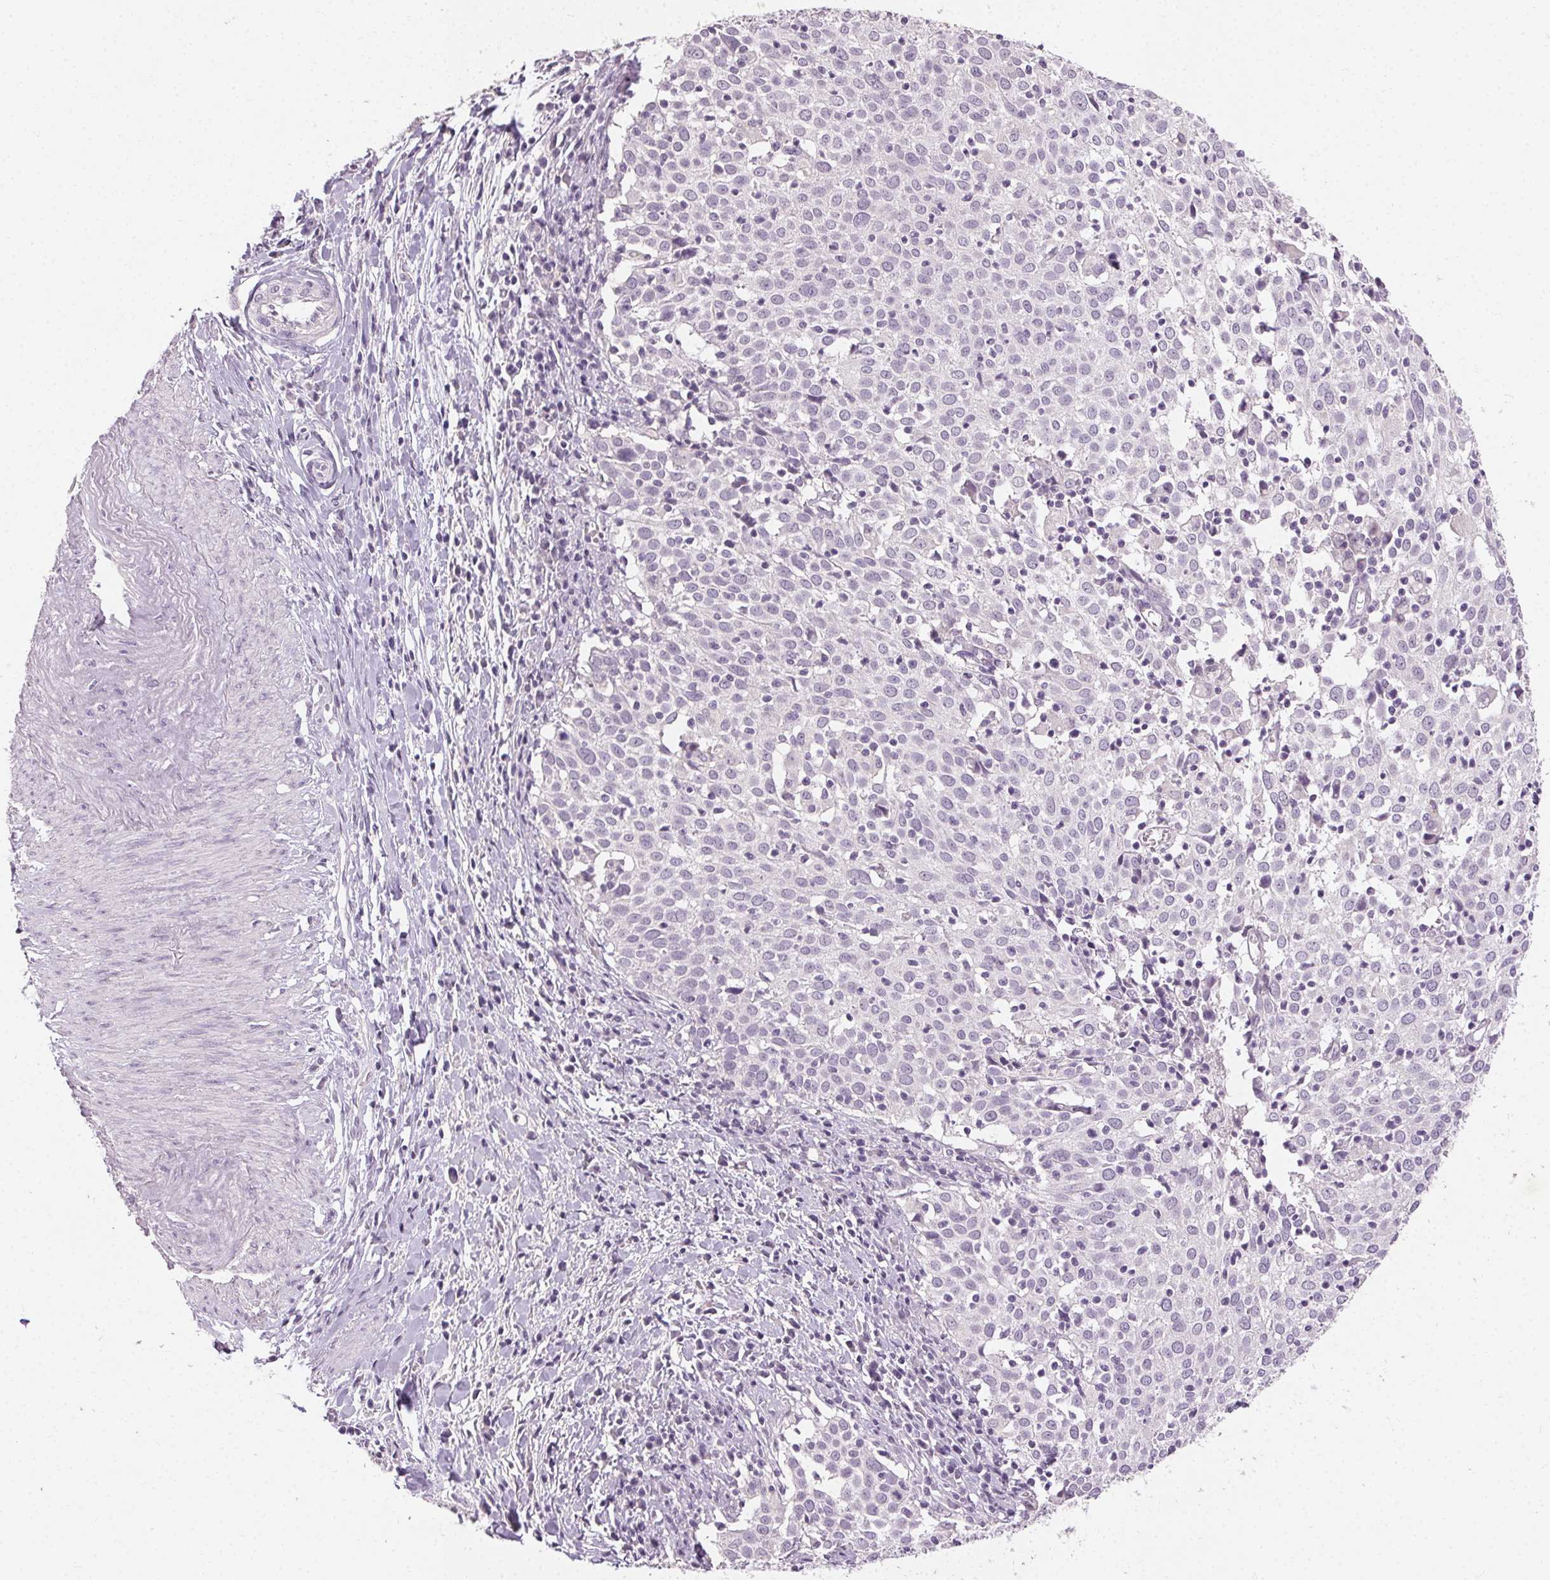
{"staining": {"intensity": "negative", "quantity": "none", "location": "none"}, "tissue": "cervical cancer", "cell_type": "Tumor cells", "image_type": "cancer", "snomed": [{"axis": "morphology", "description": "Squamous cell carcinoma, NOS"}, {"axis": "topography", "description": "Cervix"}], "caption": "An IHC photomicrograph of cervical cancer (squamous cell carcinoma) is shown. There is no staining in tumor cells of cervical cancer (squamous cell carcinoma). Brightfield microscopy of immunohistochemistry stained with DAB (3,3'-diaminobenzidine) (brown) and hematoxylin (blue), captured at high magnification.", "gene": "CLTRN", "patient": {"sex": "female", "age": 39}}